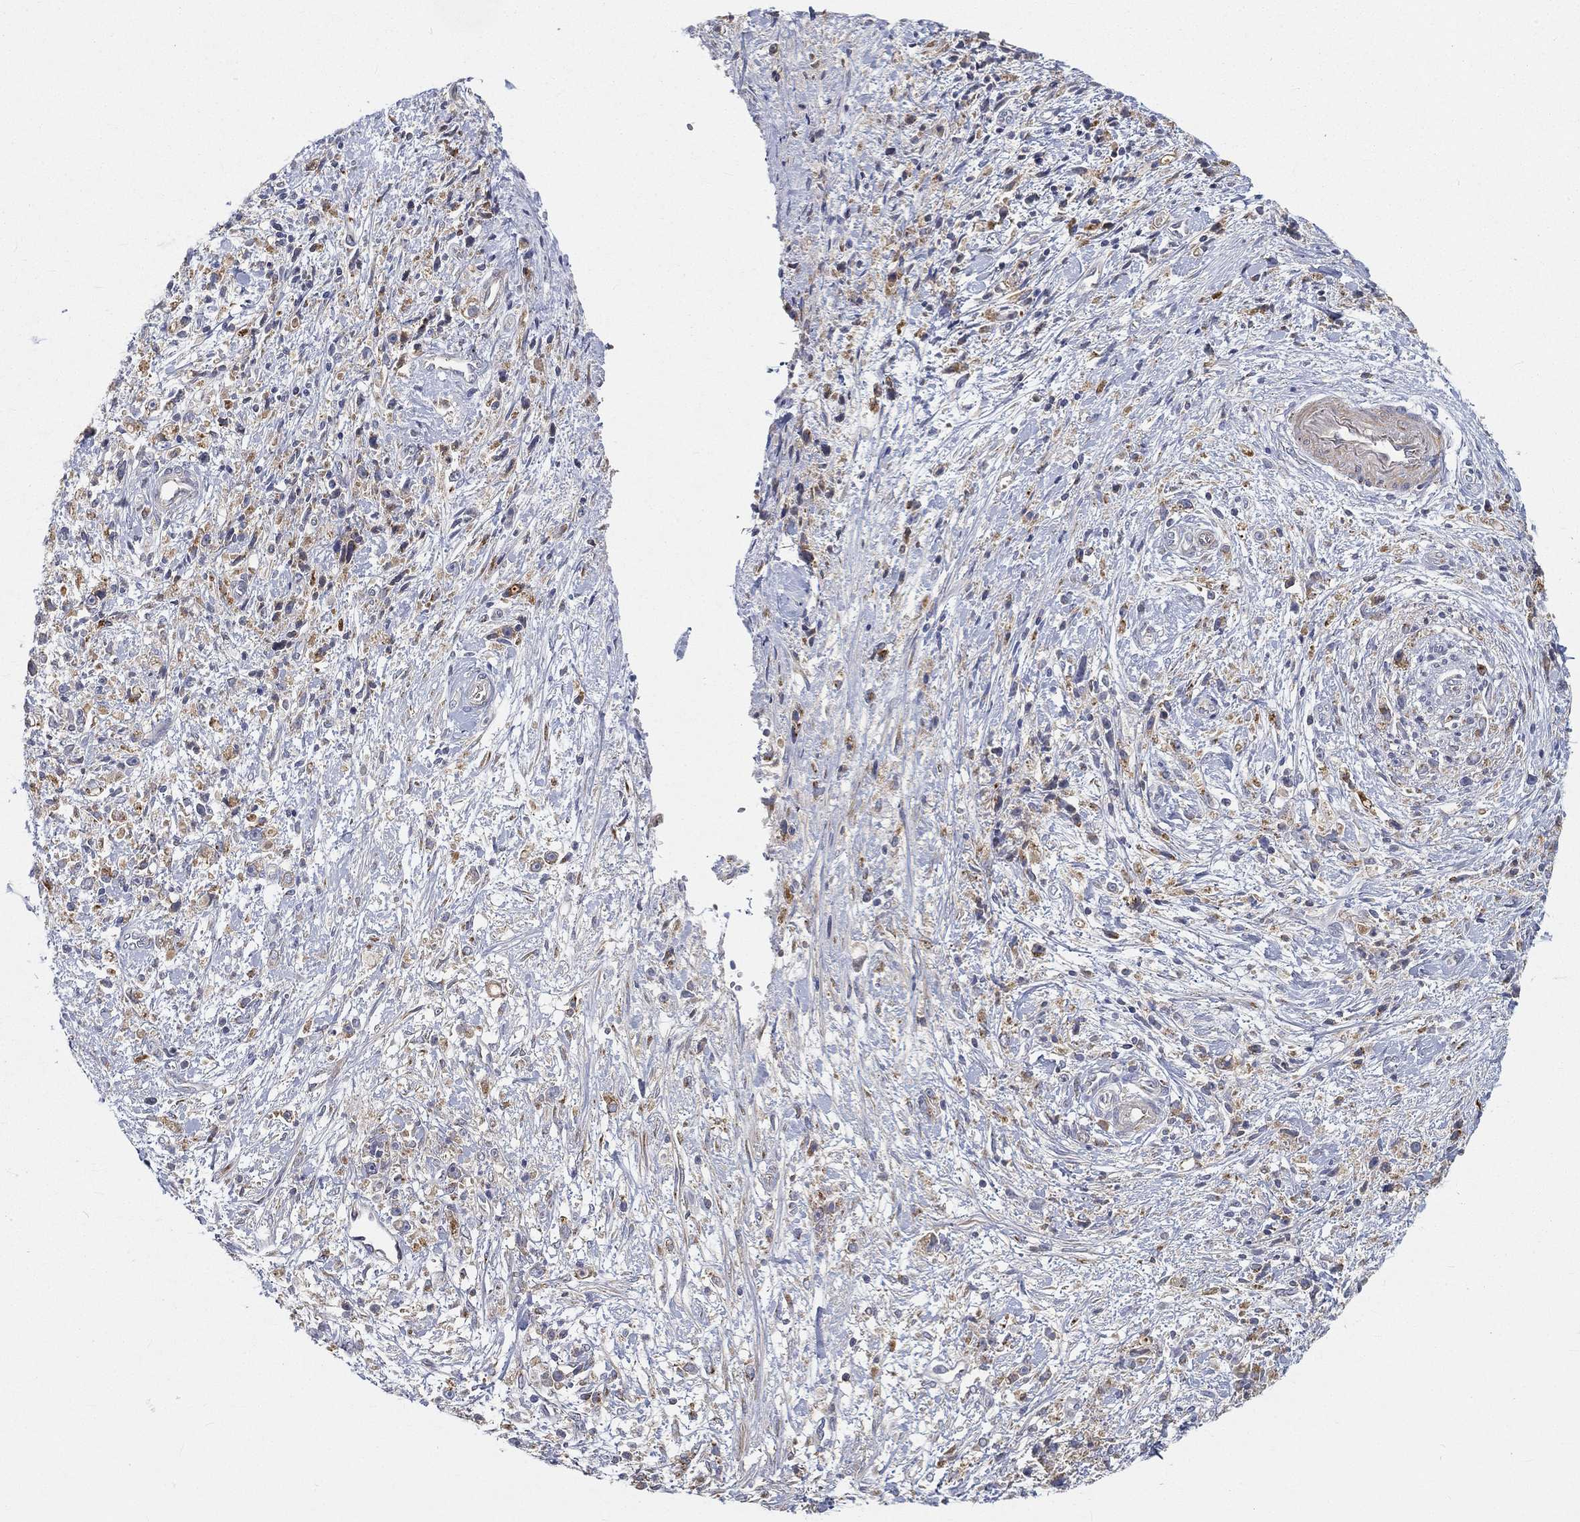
{"staining": {"intensity": "weak", "quantity": "25%-75%", "location": "cytoplasmic/membranous"}, "tissue": "stomach cancer", "cell_type": "Tumor cells", "image_type": "cancer", "snomed": [{"axis": "morphology", "description": "Adenocarcinoma, NOS"}, {"axis": "topography", "description": "Stomach"}], "caption": "Human stomach cancer stained for a protein (brown) demonstrates weak cytoplasmic/membranous positive expression in approximately 25%-75% of tumor cells.", "gene": "CTSL", "patient": {"sex": "female", "age": 59}}